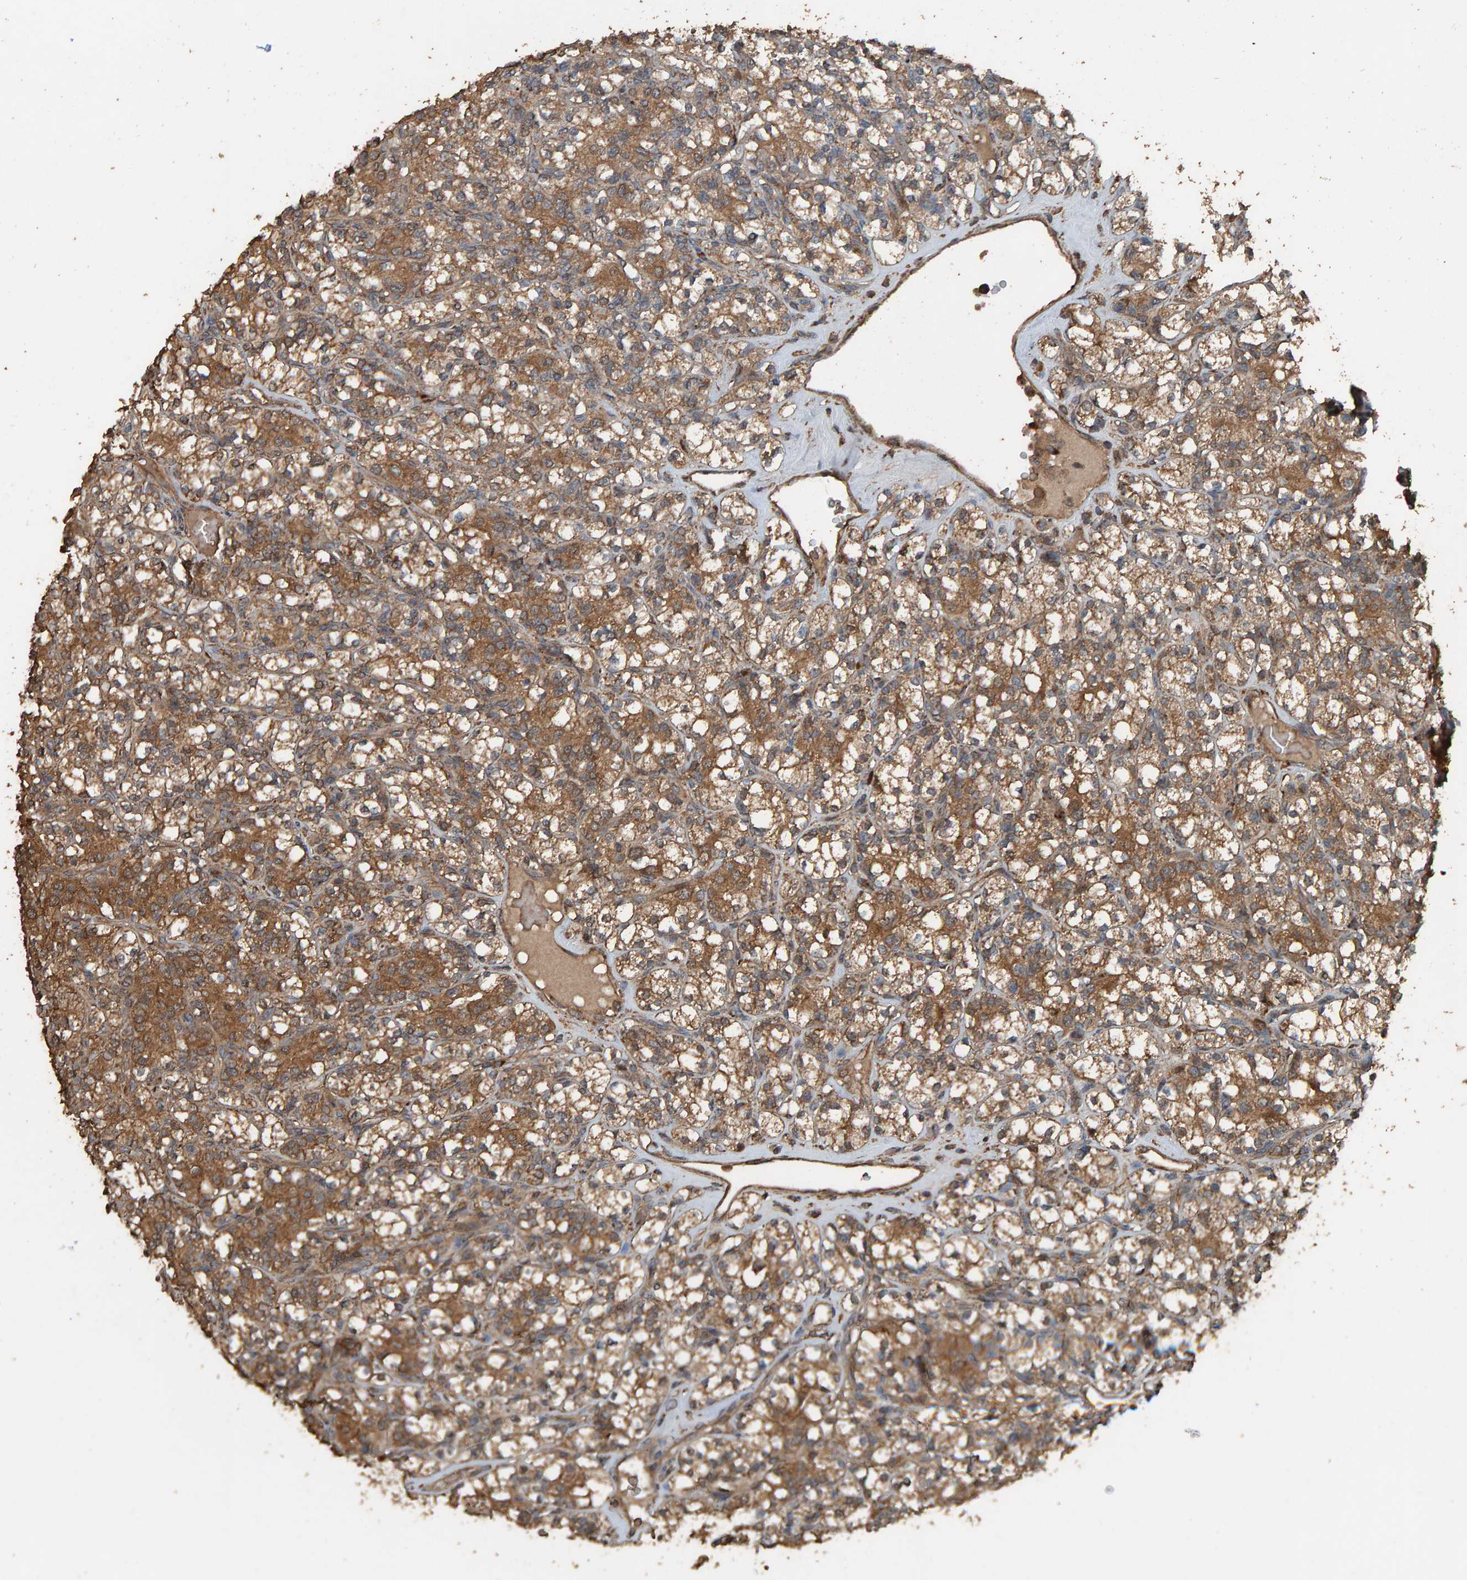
{"staining": {"intensity": "moderate", "quantity": ">75%", "location": "cytoplasmic/membranous"}, "tissue": "renal cancer", "cell_type": "Tumor cells", "image_type": "cancer", "snomed": [{"axis": "morphology", "description": "Adenocarcinoma, NOS"}, {"axis": "topography", "description": "Kidney"}], "caption": "Immunohistochemistry (IHC) histopathology image of neoplastic tissue: adenocarcinoma (renal) stained using immunohistochemistry demonstrates medium levels of moderate protein expression localized specifically in the cytoplasmic/membranous of tumor cells, appearing as a cytoplasmic/membranous brown color.", "gene": "DUS1L", "patient": {"sex": "male", "age": 77}}